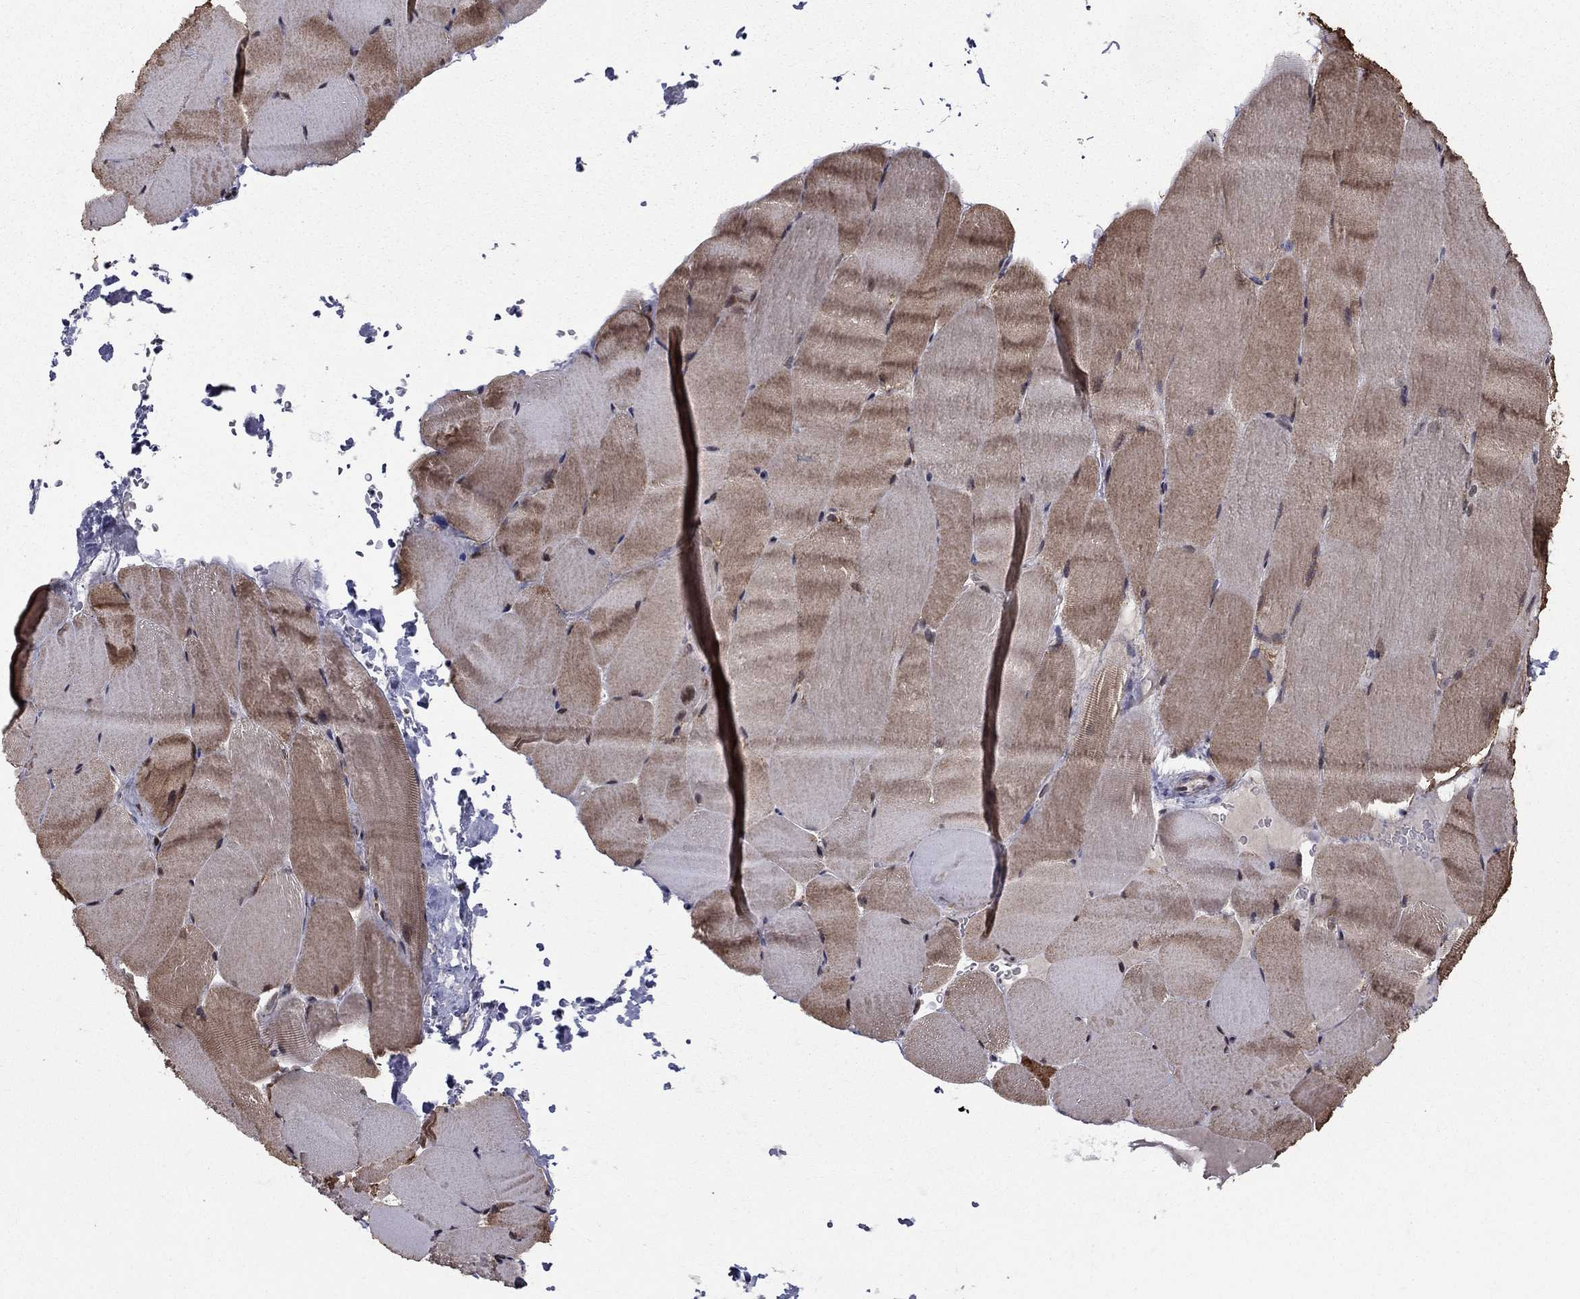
{"staining": {"intensity": "weak", "quantity": "25%-75%", "location": "cytoplasmic/membranous"}, "tissue": "skeletal muscle", "cell_type": "Myocytes", "image_type": "normal", "snomed": [{"axis": "morphology", "description": "Normal tissue, NOS"}, {"axis": "topography", "description": "Skeletal muscle"}], "caption": "Immunohistochemical staining of benign skeletal muscle demonstrates low levels of weak cytoplasmic/membranous expression in approximately 25%-75% of myocytes. (Brightfield microscopy of DAB IHC at high magnification).", "gene": "ACOT13", "patient": {"sex": "female", "age": 37}}